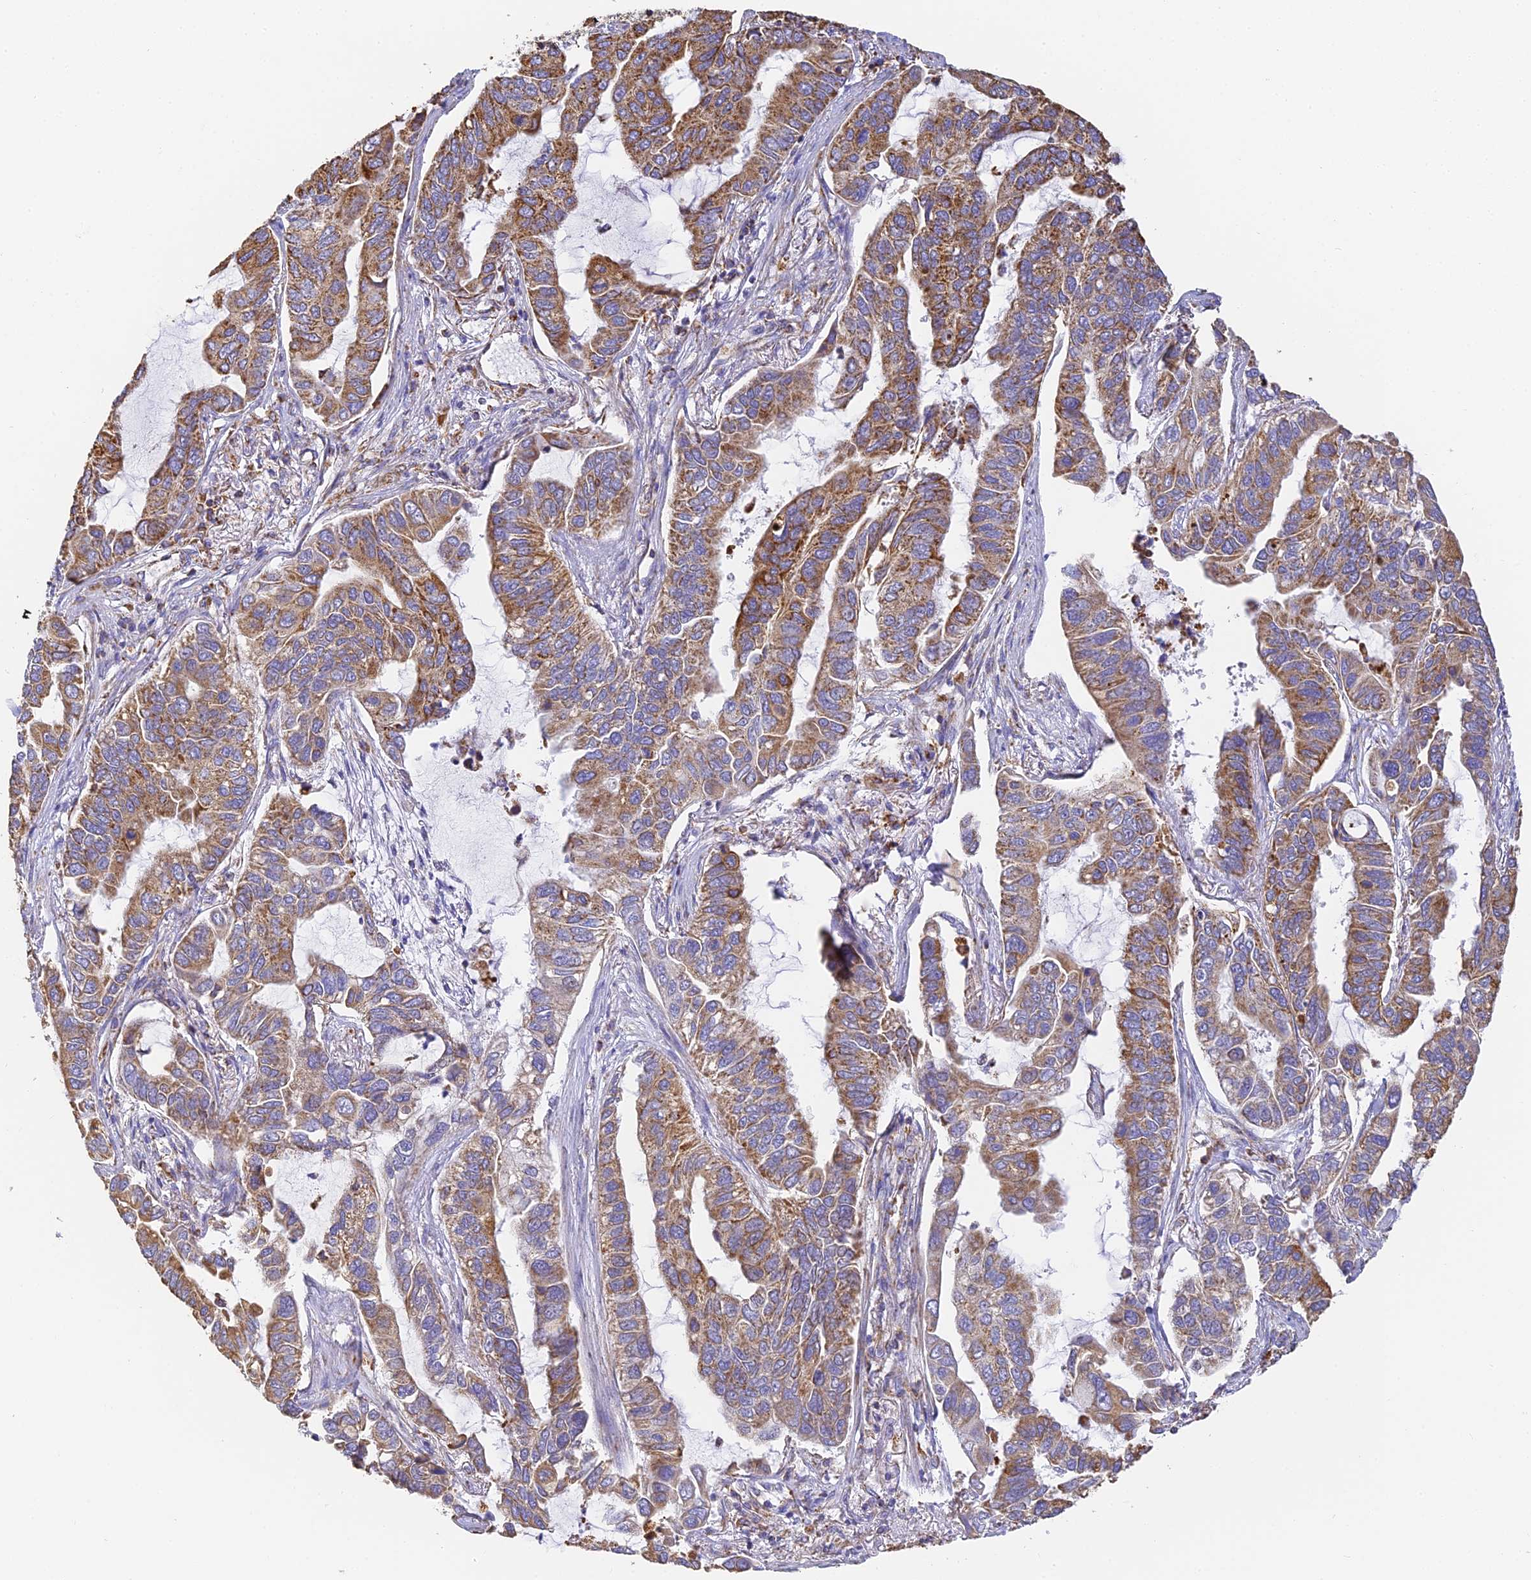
{"staining": {"intensity": "moderate", "quantity": ">75%", "location": "cytoplasmic/membranous"}, "tissue": "lung cancer", "cell_type": "Tumor cells", "image_type": "cancer", "snomed": [{"axis": "morphology", "description": "Adenocarcinoma, NOS"}, {"axis": "topography", "description": "Lung"}], "caption": "Brown immunohistochemical staining in human adenocarcinoma (lung) shows moderate cytoplasmic/membranous staining in approximately >75% of tumor cells.", "gene": "COX6C", "patient": {"sex": "male", "age": 64}}